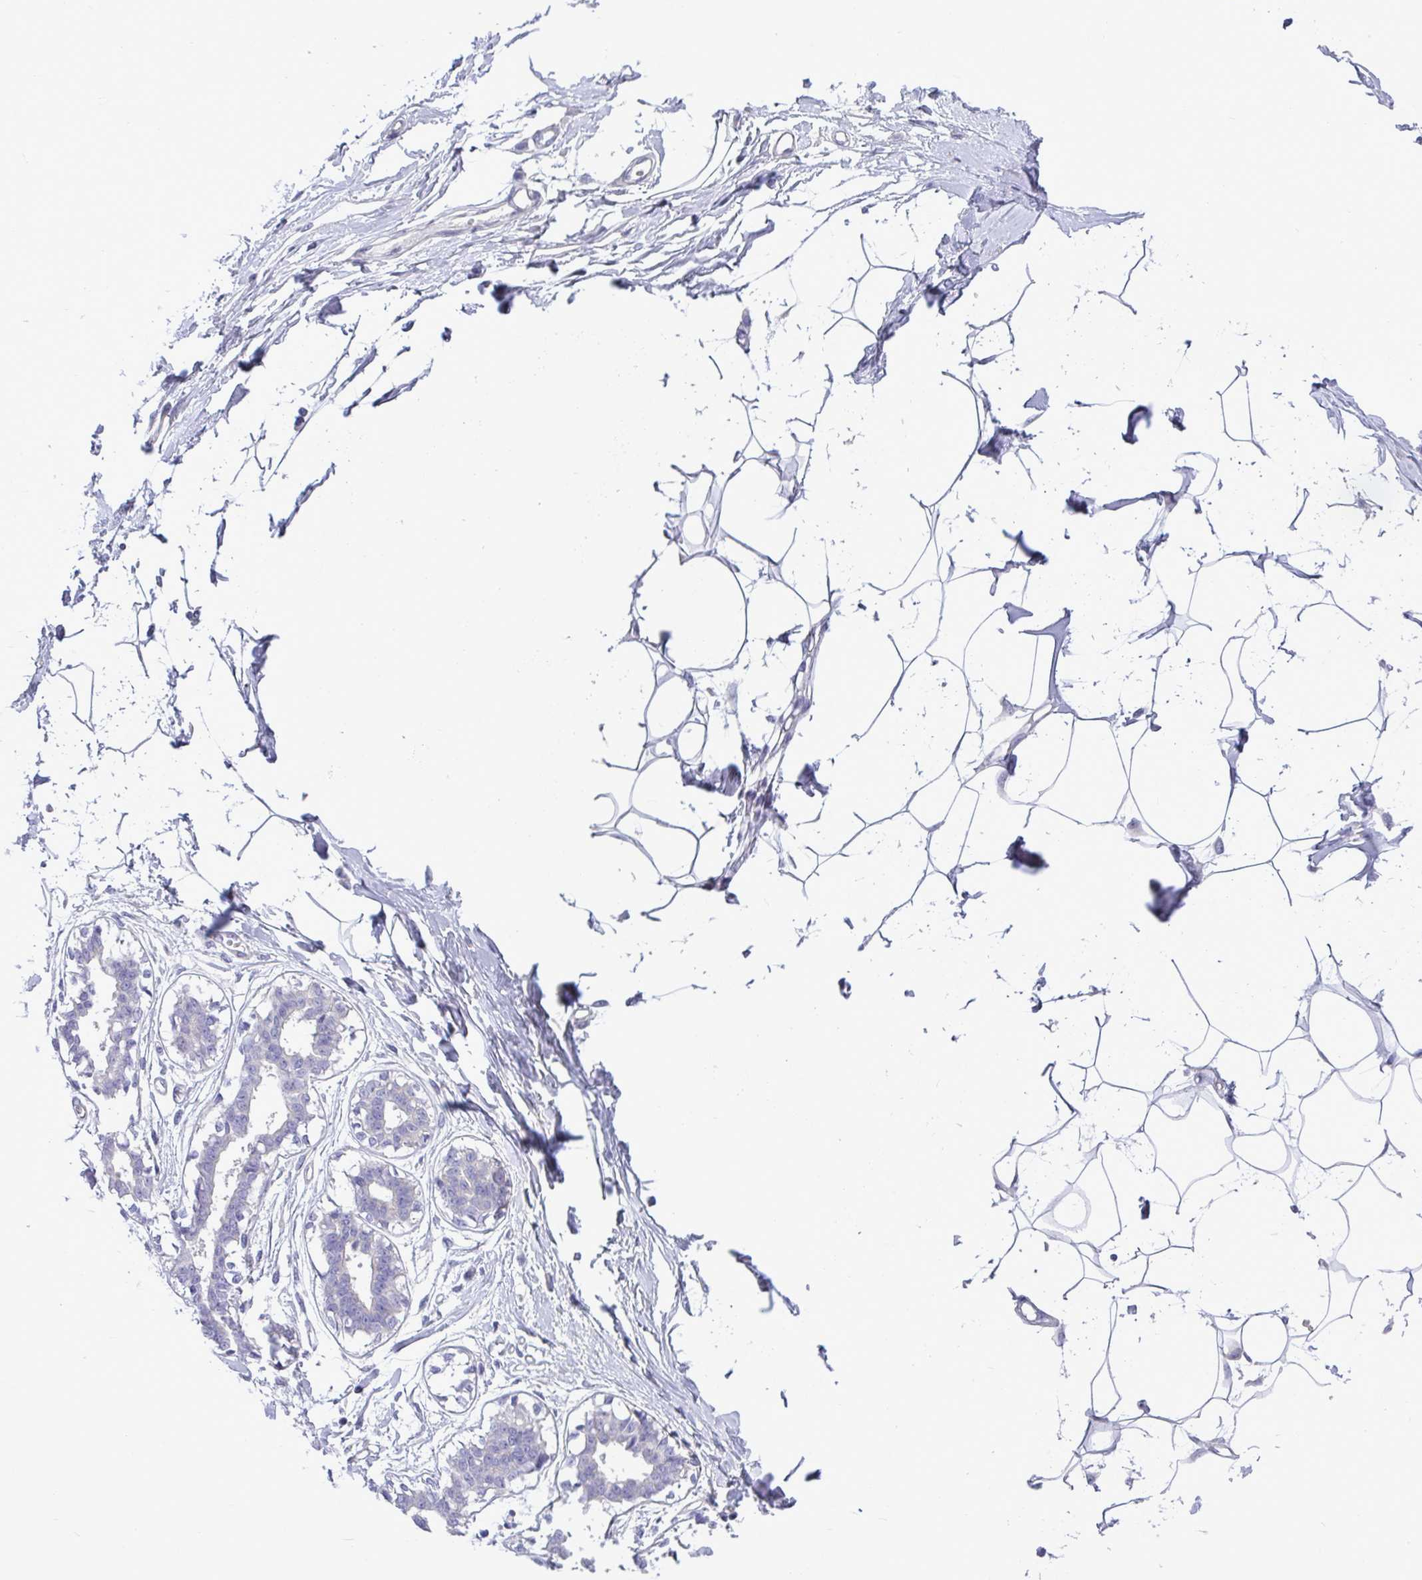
{"staining": {"intensity": "negative", "quantity": "none", "location": "none"}, "tissue": "breast", "cell_type": "Adipocytes", "image_type": "normal", "snomed": [{"axis": "morphology", "description": "Normal tissue, NOS"}, {"axis": "topography", "description": "Breast"}], "caption": "IHC micrograph of normal breast: human breast stained with DAB (3,3'-diaminobenzidine) shows no significant protein expression in adipocytes. (DAB immunohistochemistry, high magnification).", "gene": "C4orf33", "patient": {"sex": "female", "age": 45}}